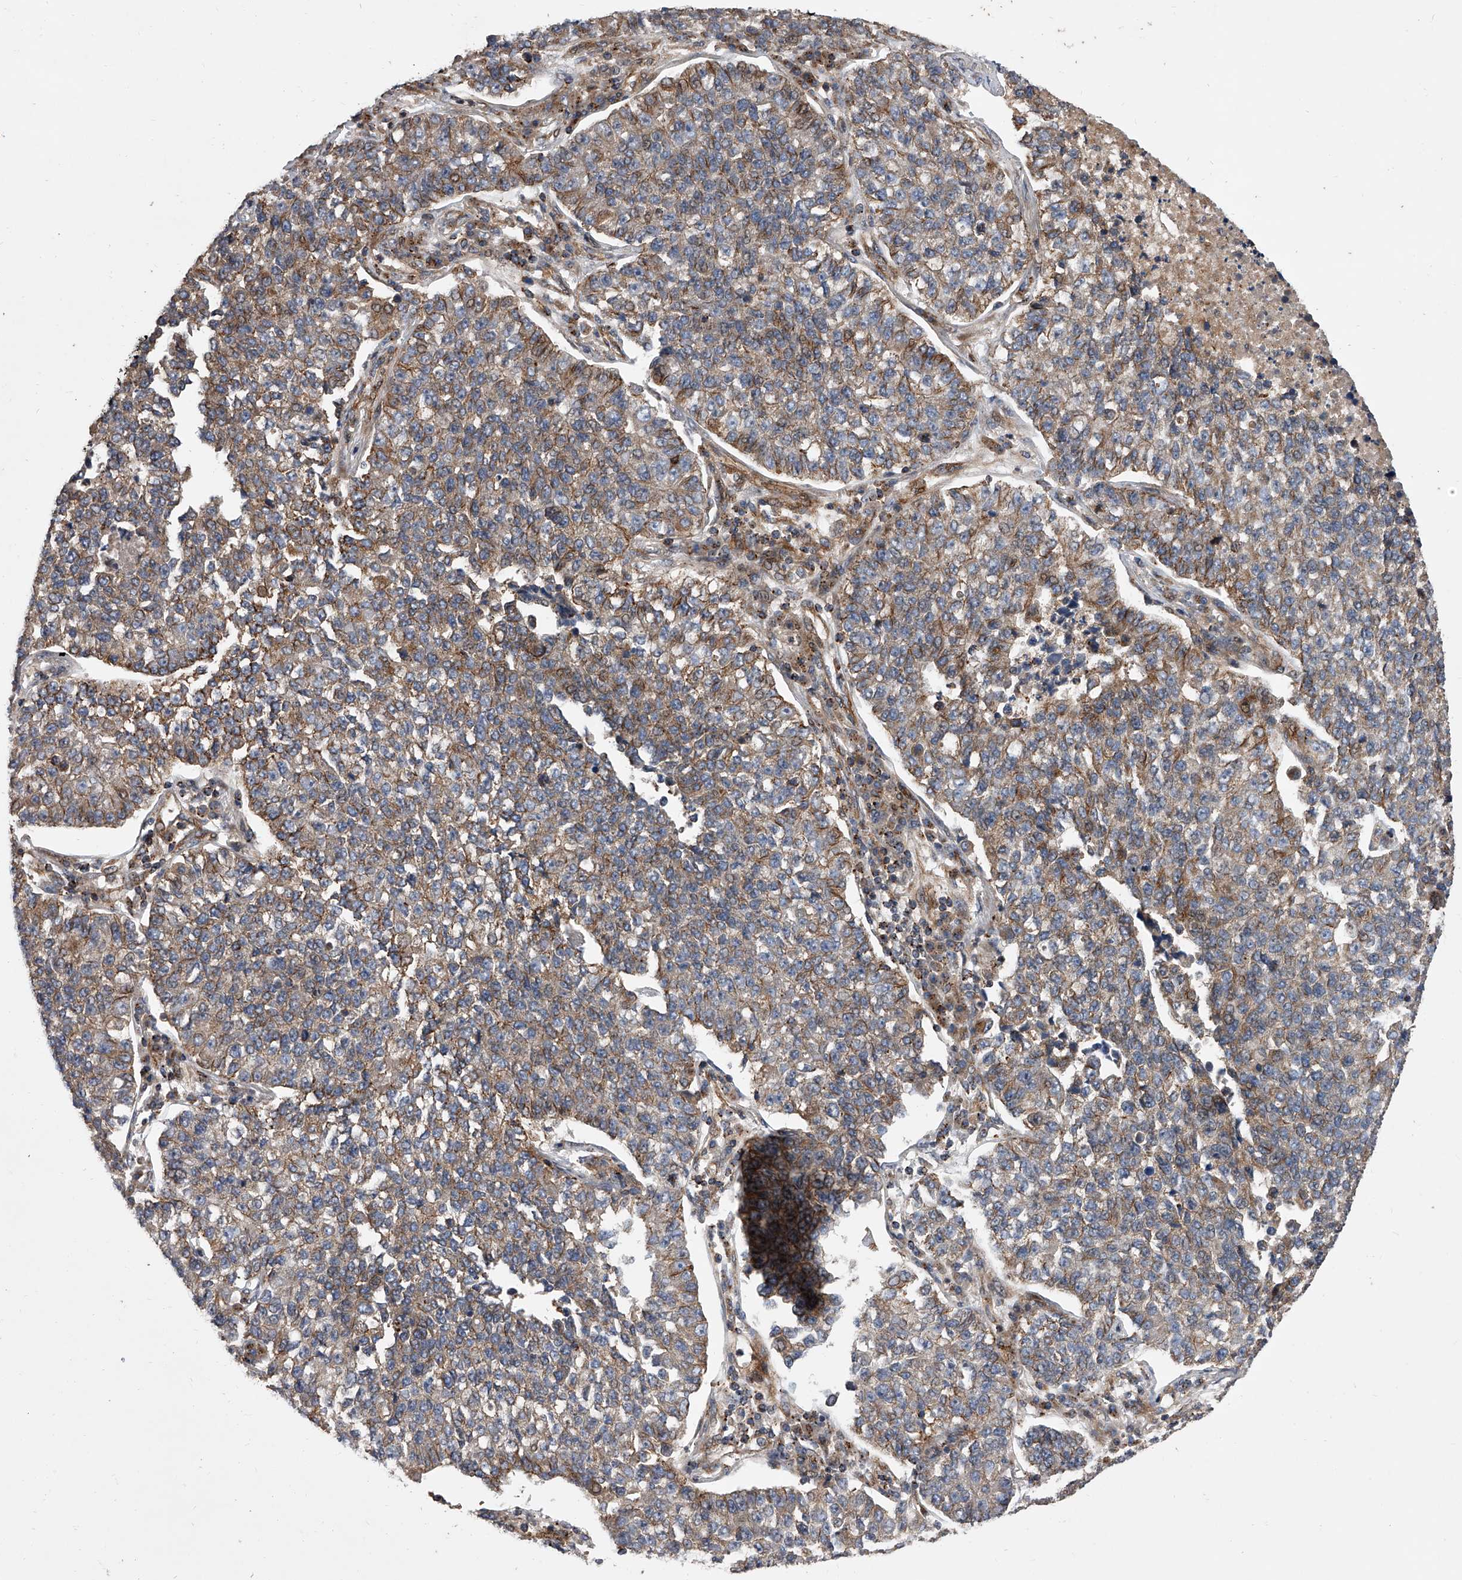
{"staining": {"intensity": "moderate", "quantity": "25%-75%", "location": "cytoplasmic/membranous"}, "tissue": "lung cancer", "cell_type": "Tumor cells", "image_type": "cancer", "snomed": [{"axis": "morphology", "description": "Adenocarcinoma, NOS"}, {"axis": "topography", "description": "Lung"}], "caption": "Immunohistochemical staining of human adenocarcinoma (lung) exhibits medium levels of moderate cytoplasmic/membranous protein positivity in approximately 25%-75% of tumor cells.", "gene": "USP47", "patient": {"sex": "male", "age": 49}}